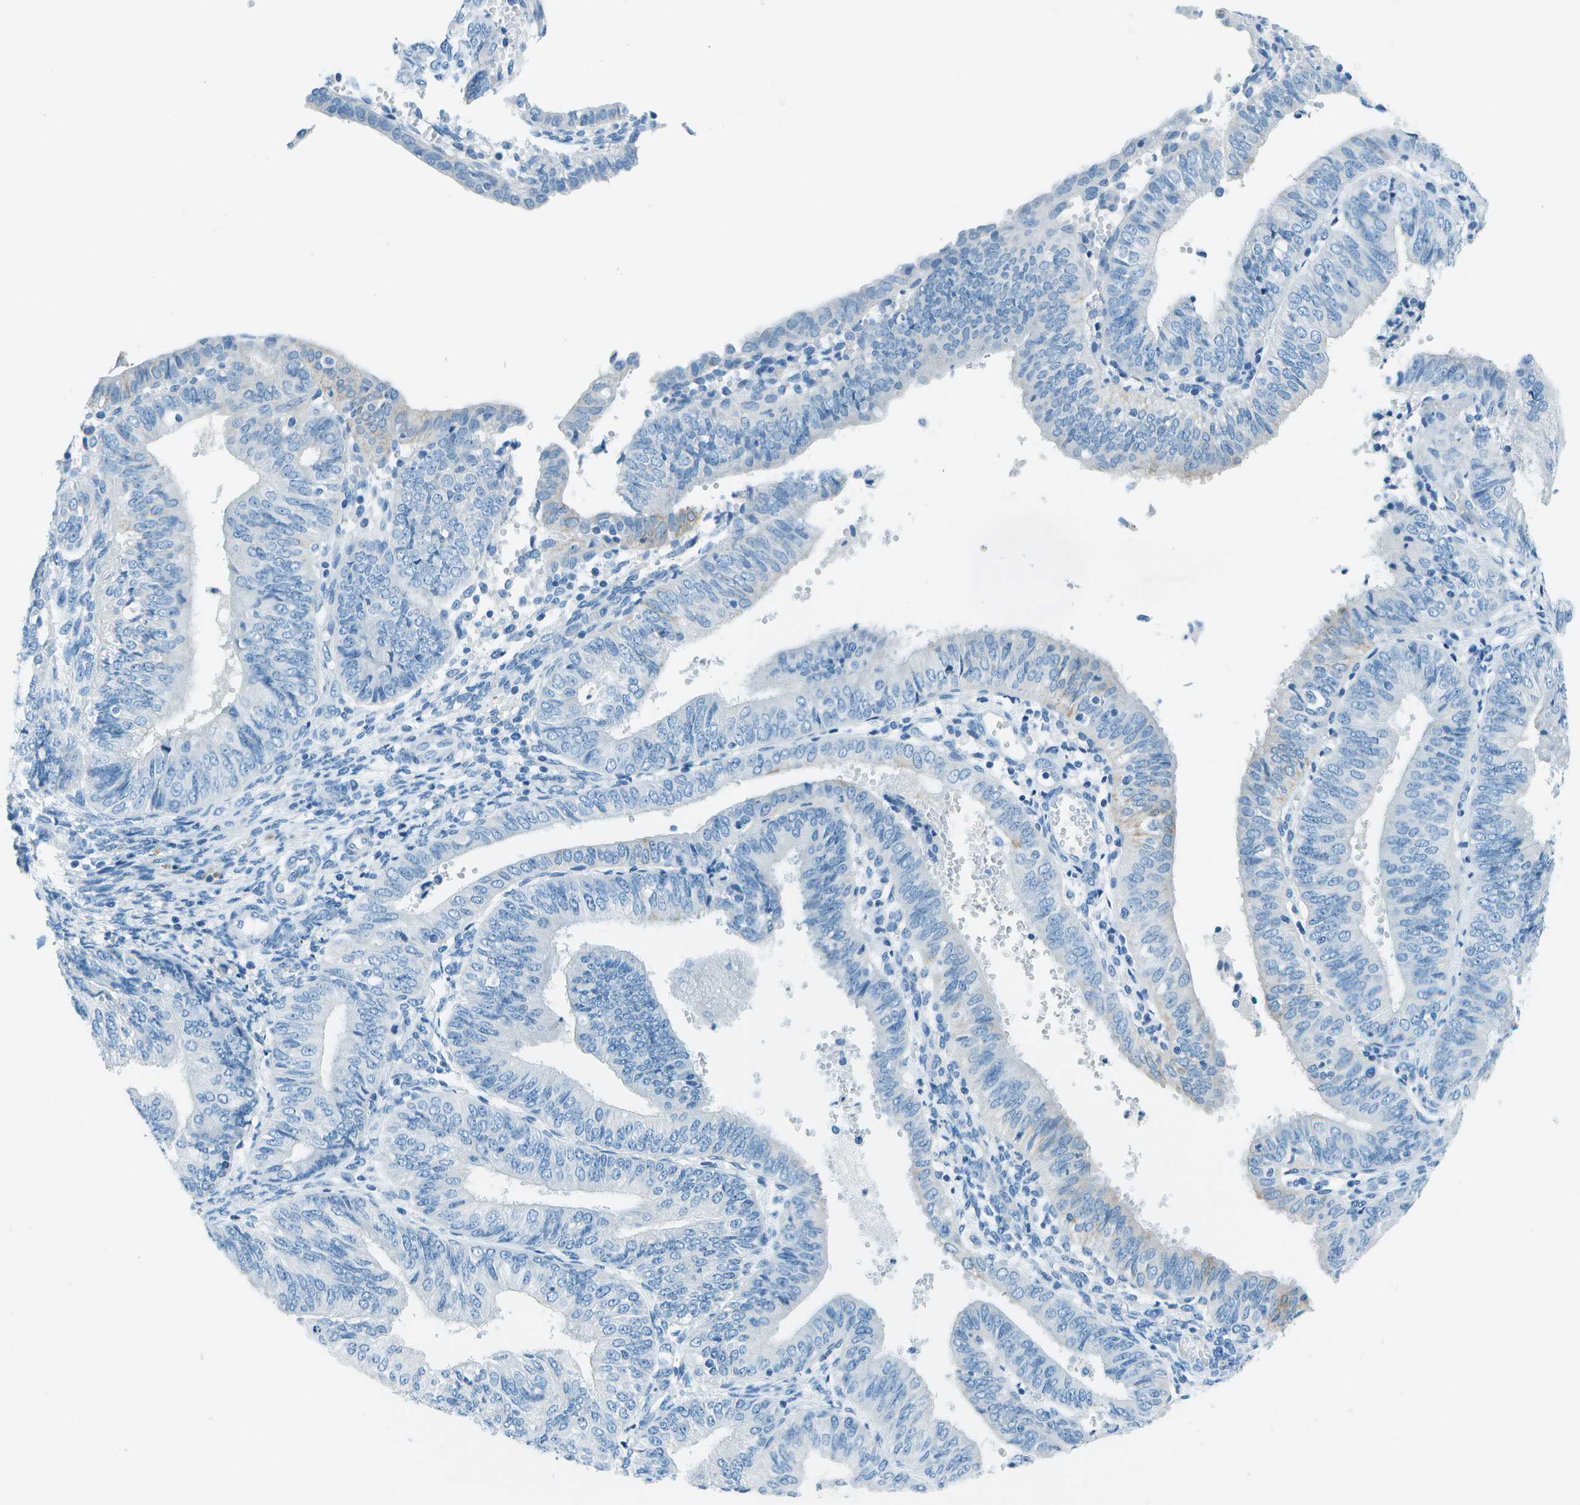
{"staining": {"intensity": "negative", "quantity": "none", "location": "none"}, "tissue": "endometrial cancer", "cell_type": "Tumor cells", "image_type": "cancer", "snomed": [{"axis": "morphology", "description": "Adenocarcinoma, NOS"}, {"axis": "topography", "description": "Endometrium"}], "caption": "IHC image of adenocarcinoma (endometrial) stained for a protein (brown), which shows no staining in tumor cells. Brightfield microscopy of immunohistochemistry stained with DAB (brown) and hematoxylin (blue), captured at high magnification.", "gene": "SLC16A10", "patient": {"sex": "female", "age": 58}}